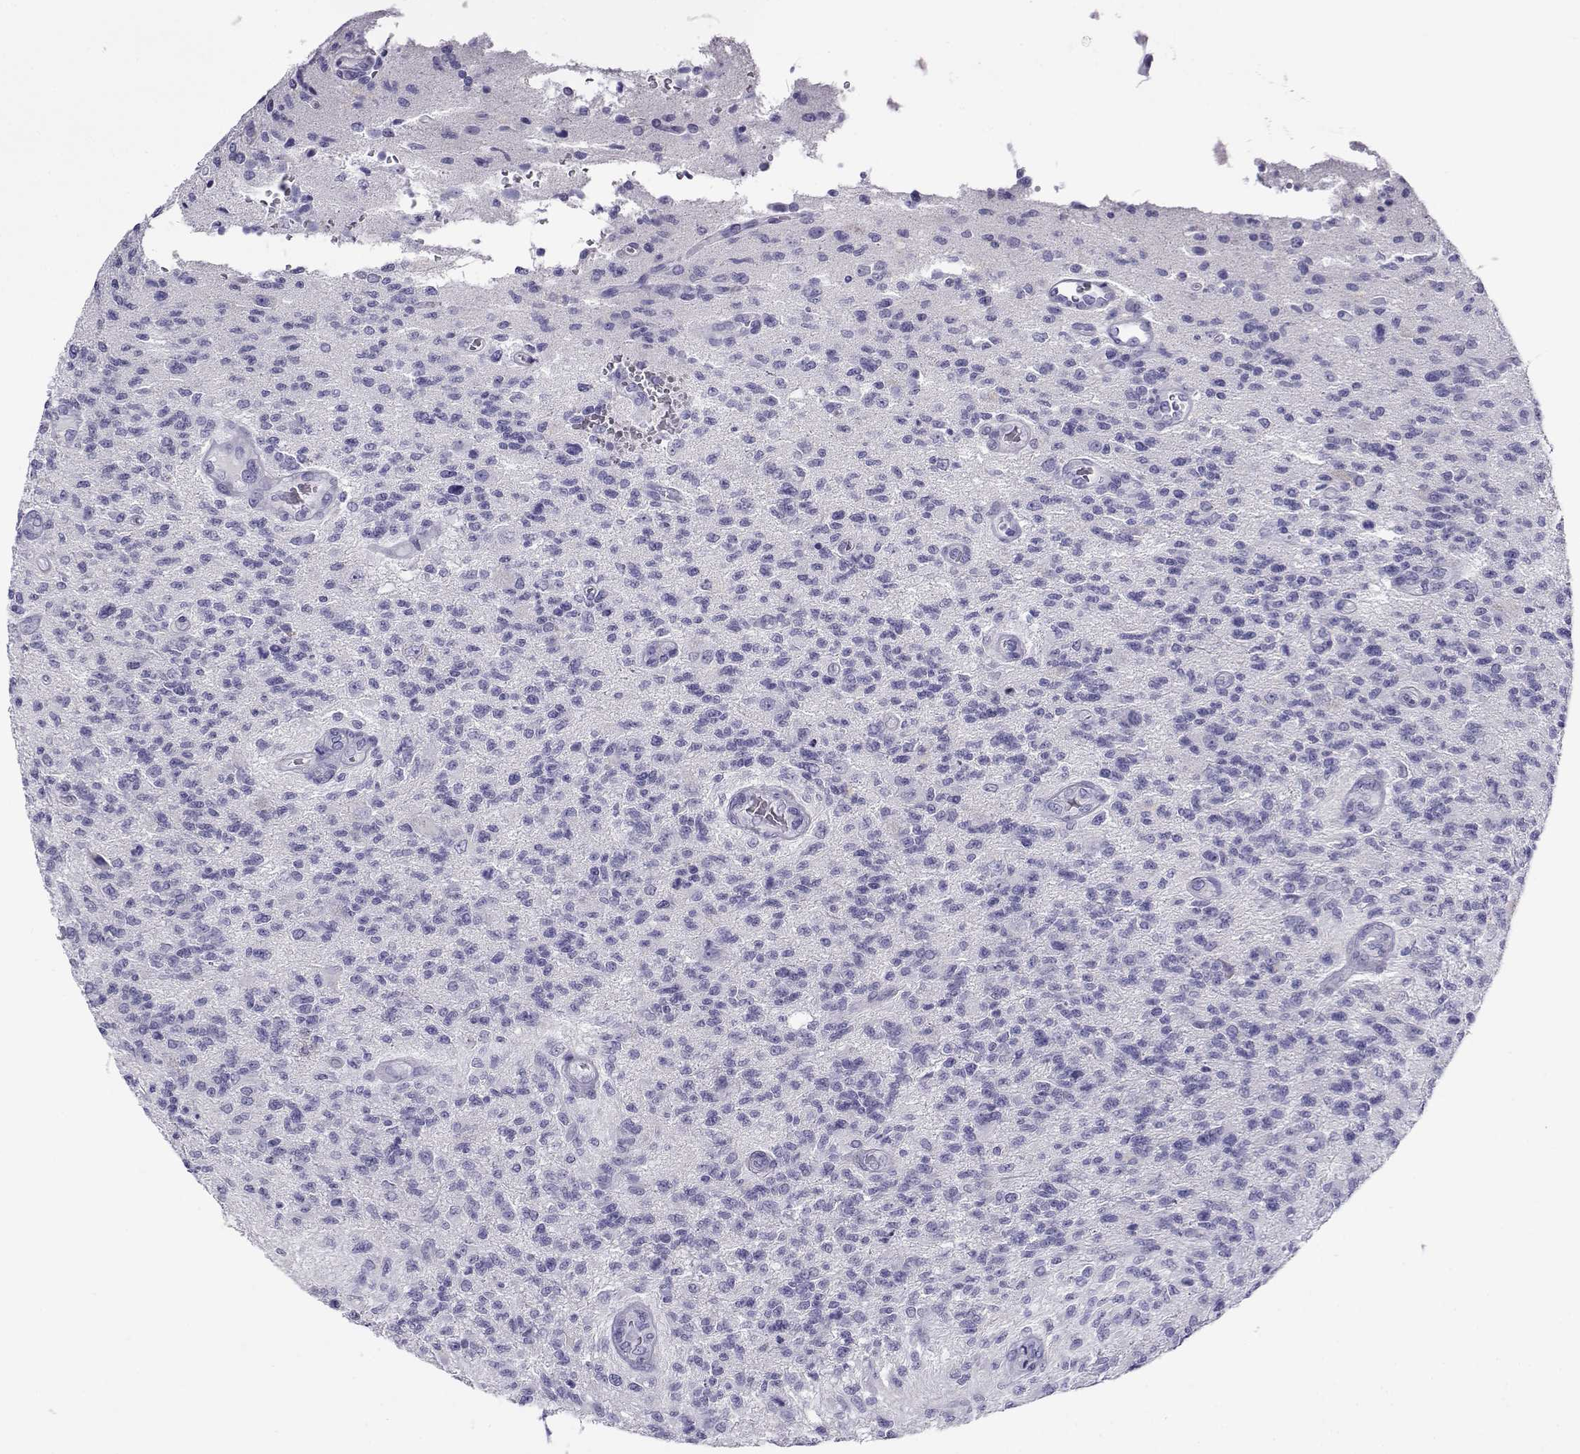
{"staining": {"intensity": "negative", "quantity": "none", "location": "none"}, "tissue": "glioma", "cell_type": "Tumor cells", "image_type": "cancer", "snomed": [{"axis": "morphology", "description": "Glioma, malignant, High grade"}, {"axis": "topography", "description": "Brain"}], "caption": "A high-resolution histopathology image shows immunohistochemistry staining of malignant glioma (high-grade), which displays no significant expression in tumor cells.", "gene": "CABS1", "patient": {"sex": "male", "age": 56}}